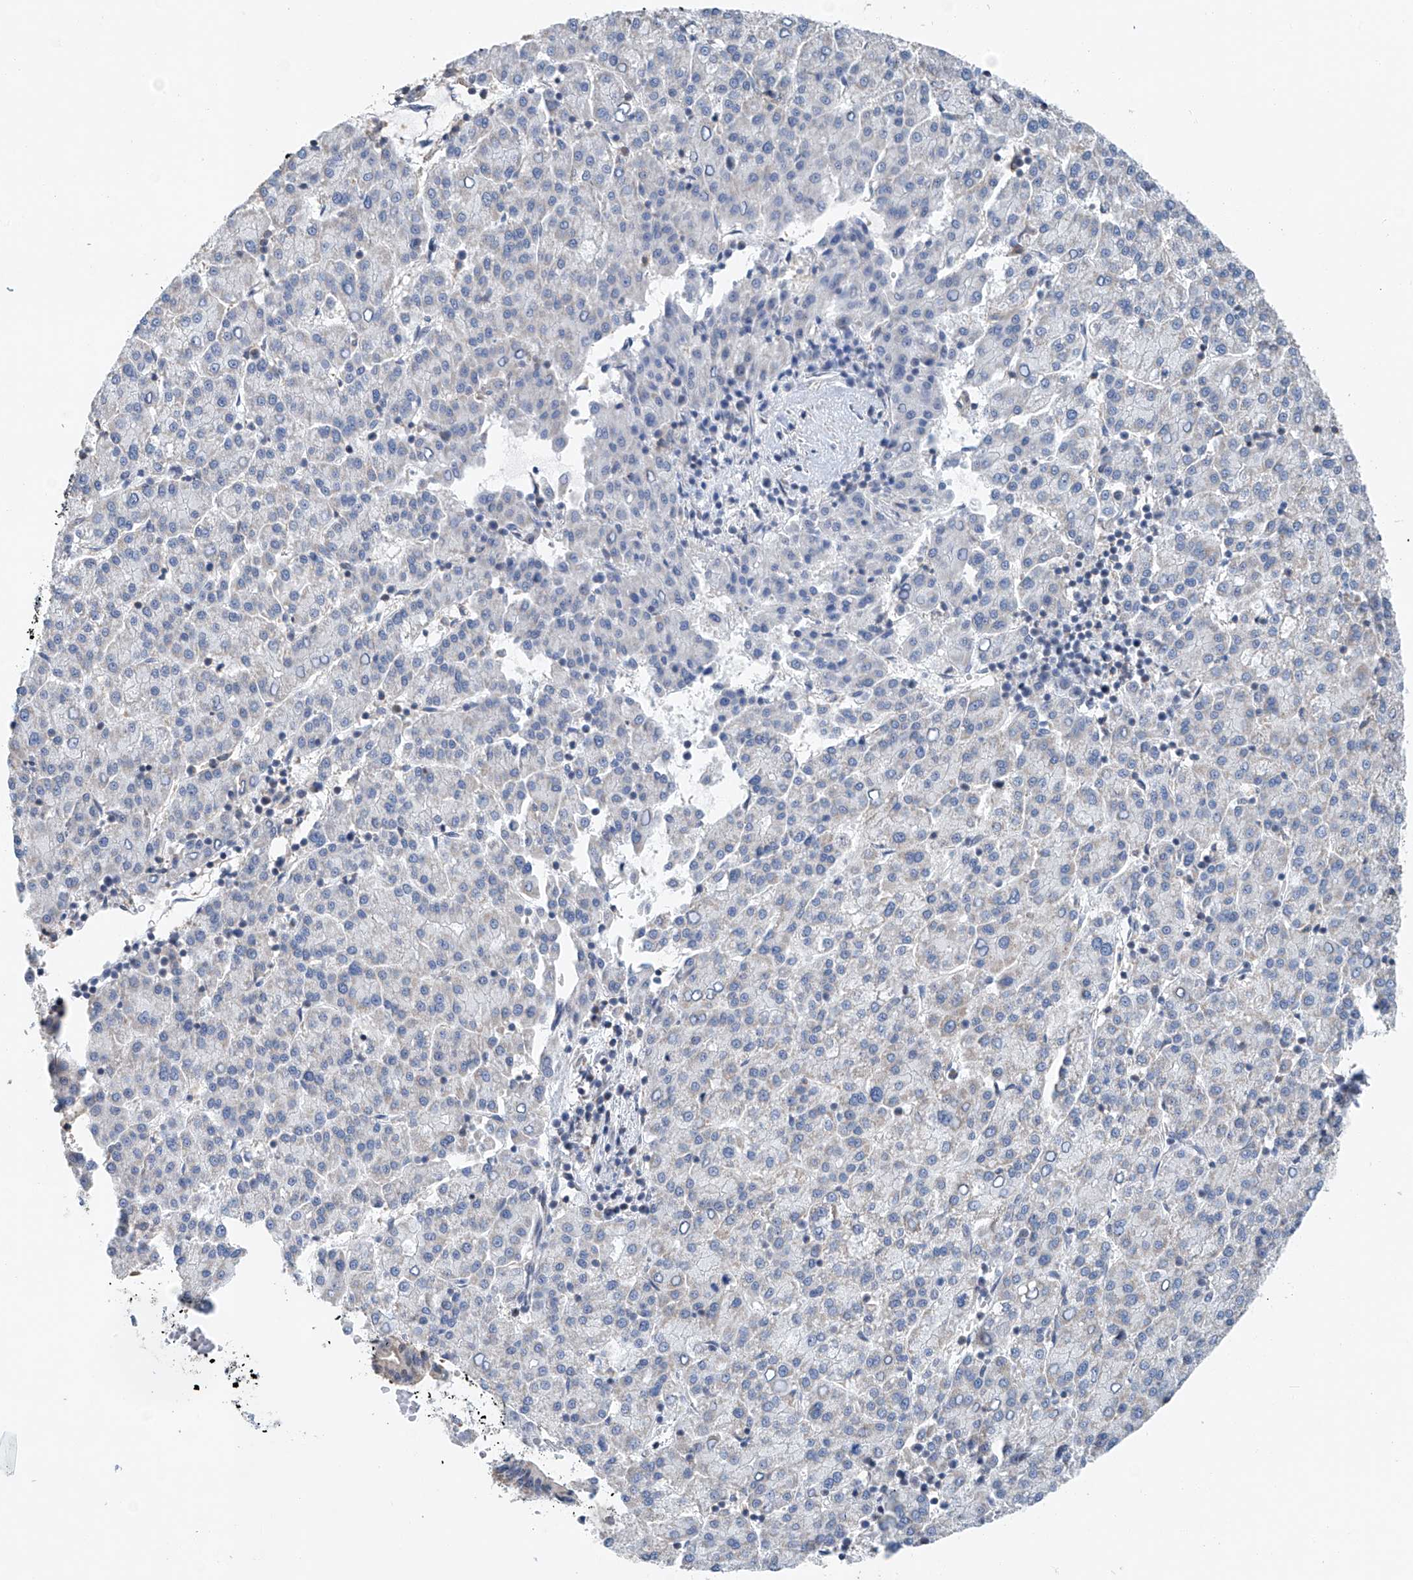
{"staining": {"intensity": "negative", "quantity": "none", "location": "none"}, "tissue": "liver cancer", "cell_type": "Tumor cells", "image_type": "cancer", "snomed": [{"axis": "morphology", "description": "Carcinoma, Hepatocellular, NOS"}, {"axis": "topography", "description": "Liver"}], "caption": "Image shows no protein positivity in tumor cells of liver cancer (hepatocellular carcinoma) tissue.", "gene": "KLF15", "patient": {"sex": "female", "age": 58}}